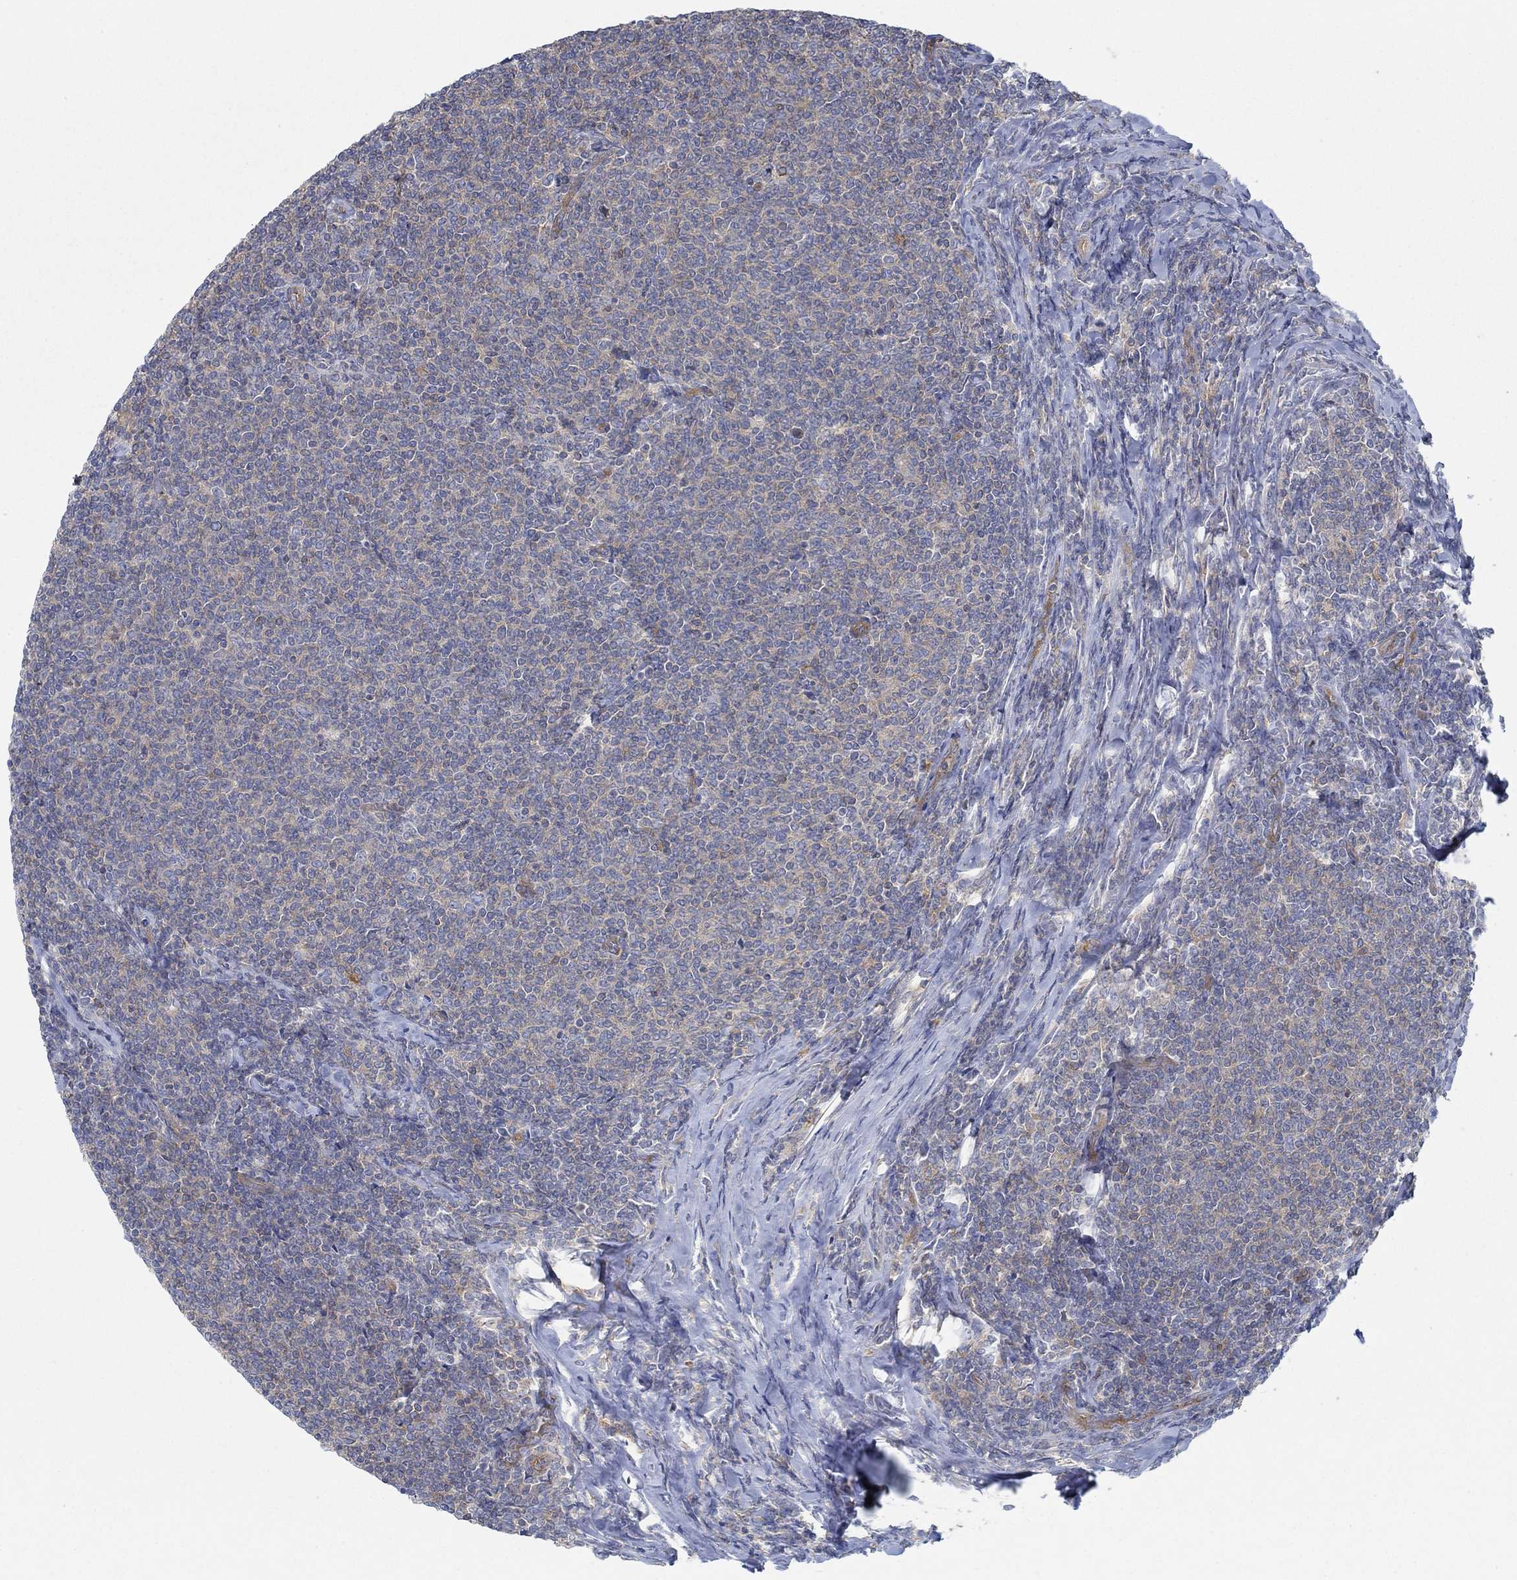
{"staining": {"intensity": "negative", "quantity": "none", "location": "none"}, "tissue": "lymphoma", "cell_type": "Tumor cells", "image_type": "cancer", "snomed": [{"axis": "morphology", "description": "Malignant lymphoma, non-Hodgkin's type, Low grade"}, {"axis": "topography", "description": "Lymph node"}], "caption": "This is an immunohistochemistry (IHC) micrograph of low-grade malignant lymphoma, non-Hodgkin's type. There is no staining in tumor cells.", "gene": "SPAG9", "patient": {"sex": "male", "age": 52}}